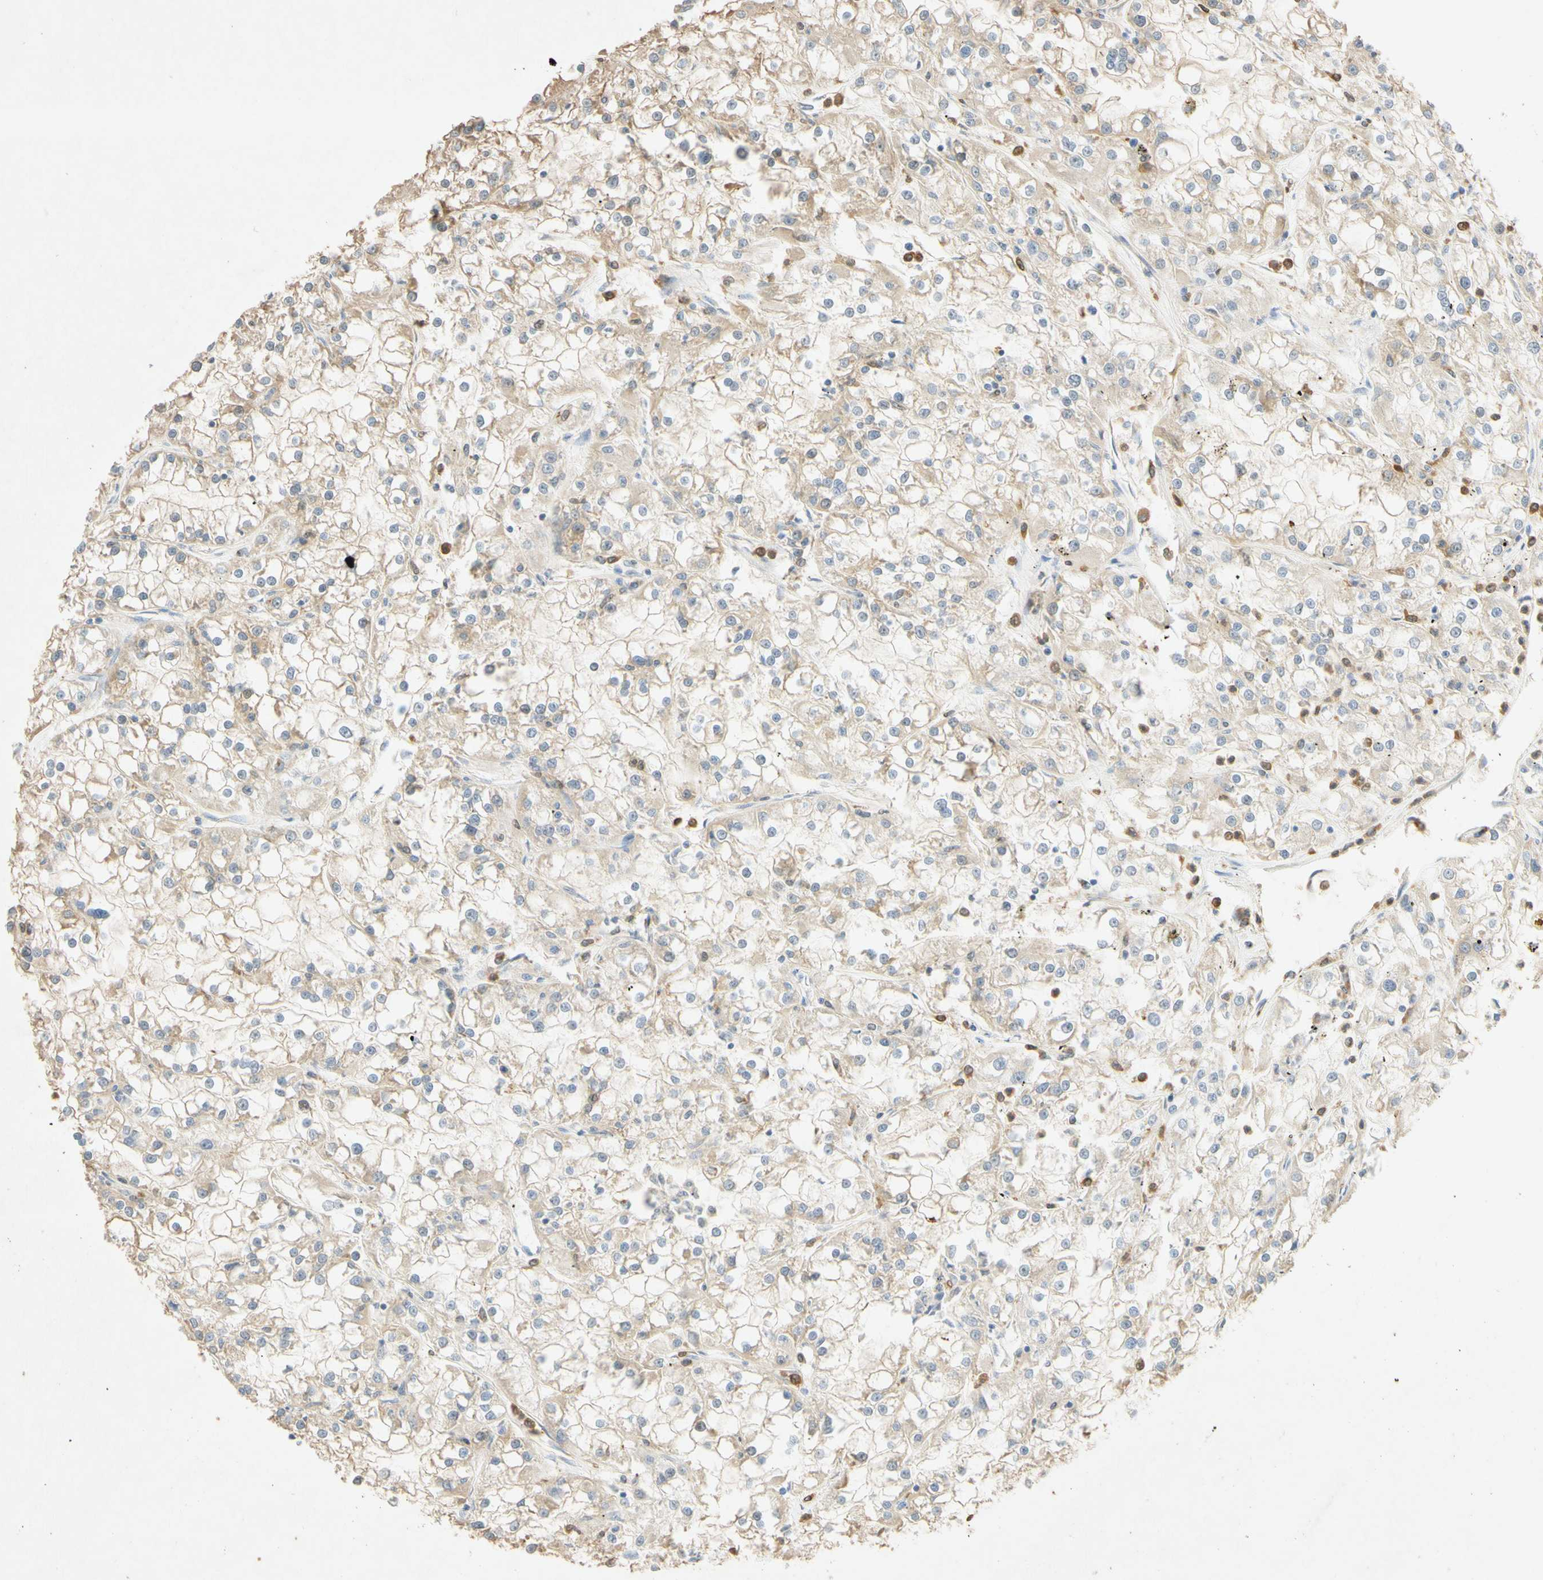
{"staining": {"intensity": "weak", "quantity": ">75%", "location": "cytoplasmic/membranous"}, "tissue": "renal cancer", "cell_type": "Tumor cells", "image_type": "cancer", "snomed": [{"axis": "morphology", "description": "Adenocarcinoma, NOS"}, {"axis": "topography", "description": "Kidney"}], "caption": "Renal cancer was stained to show a protein in brown. There is low levels of weak cytoplasmic/membranous positivity in about >75% of tumor cells.", "gene": "GATA1", "patient": {"sex": "female", "age": 52}}